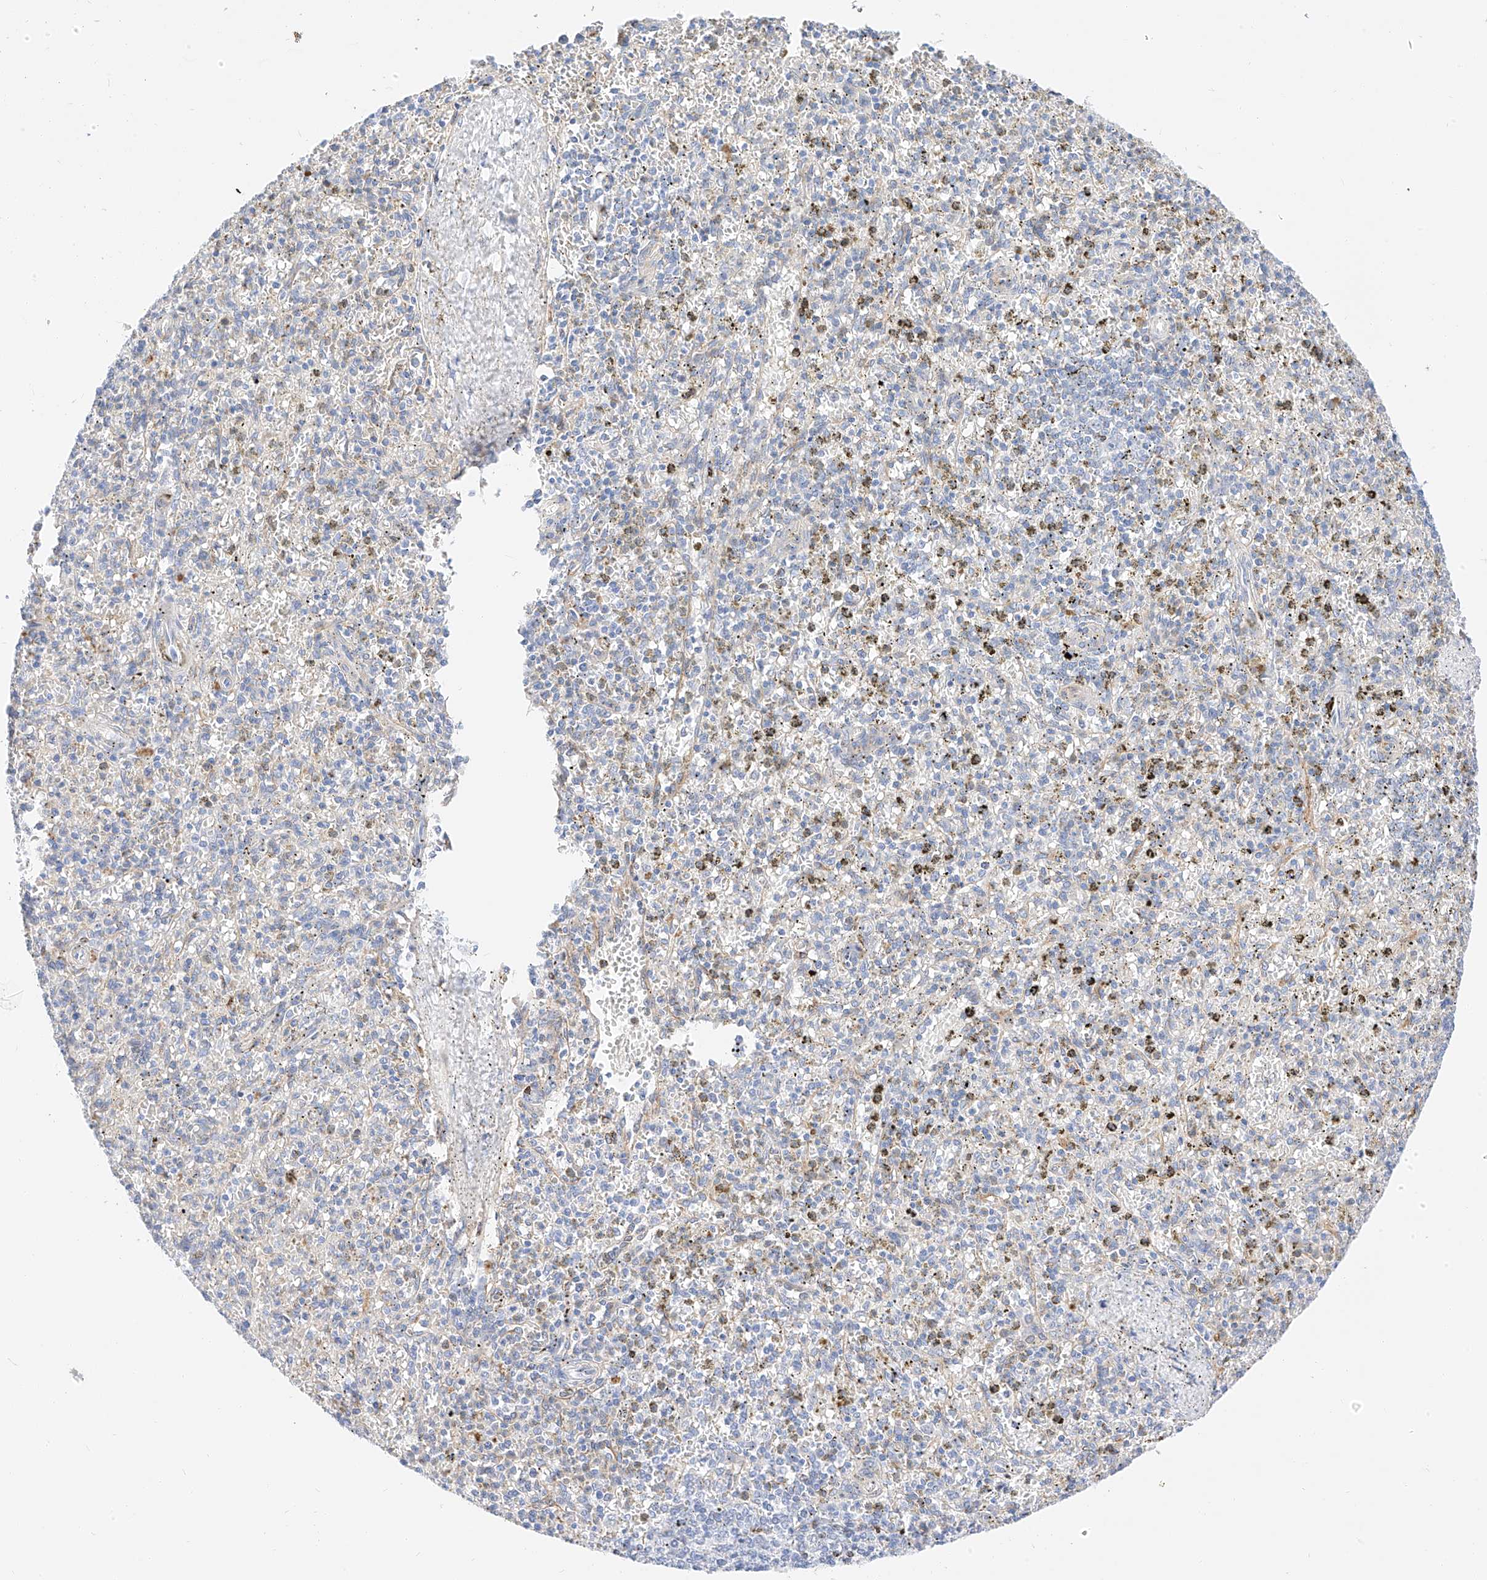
{"staining": {"intensity": "weak", "quantity": "<25%", "location": "cytoplasmic/membranous"}, "tissue": "spleen", "cell_type": "Cells in red pulp", "image_type": "normal", "snomed": [{"axis": "morphology", "description": "Normal tissue, NOS"}, {"axis": "topography", "description": "Spleen"}], "caption": "Histopathology image shows no protein staining in cells in red pulp of normal spleen. (Immunohistochemistry (ihc), brightfield microscopy, high magnification).", "gene": "MAP7", "patient": {"sex": "male", "age": 72}}